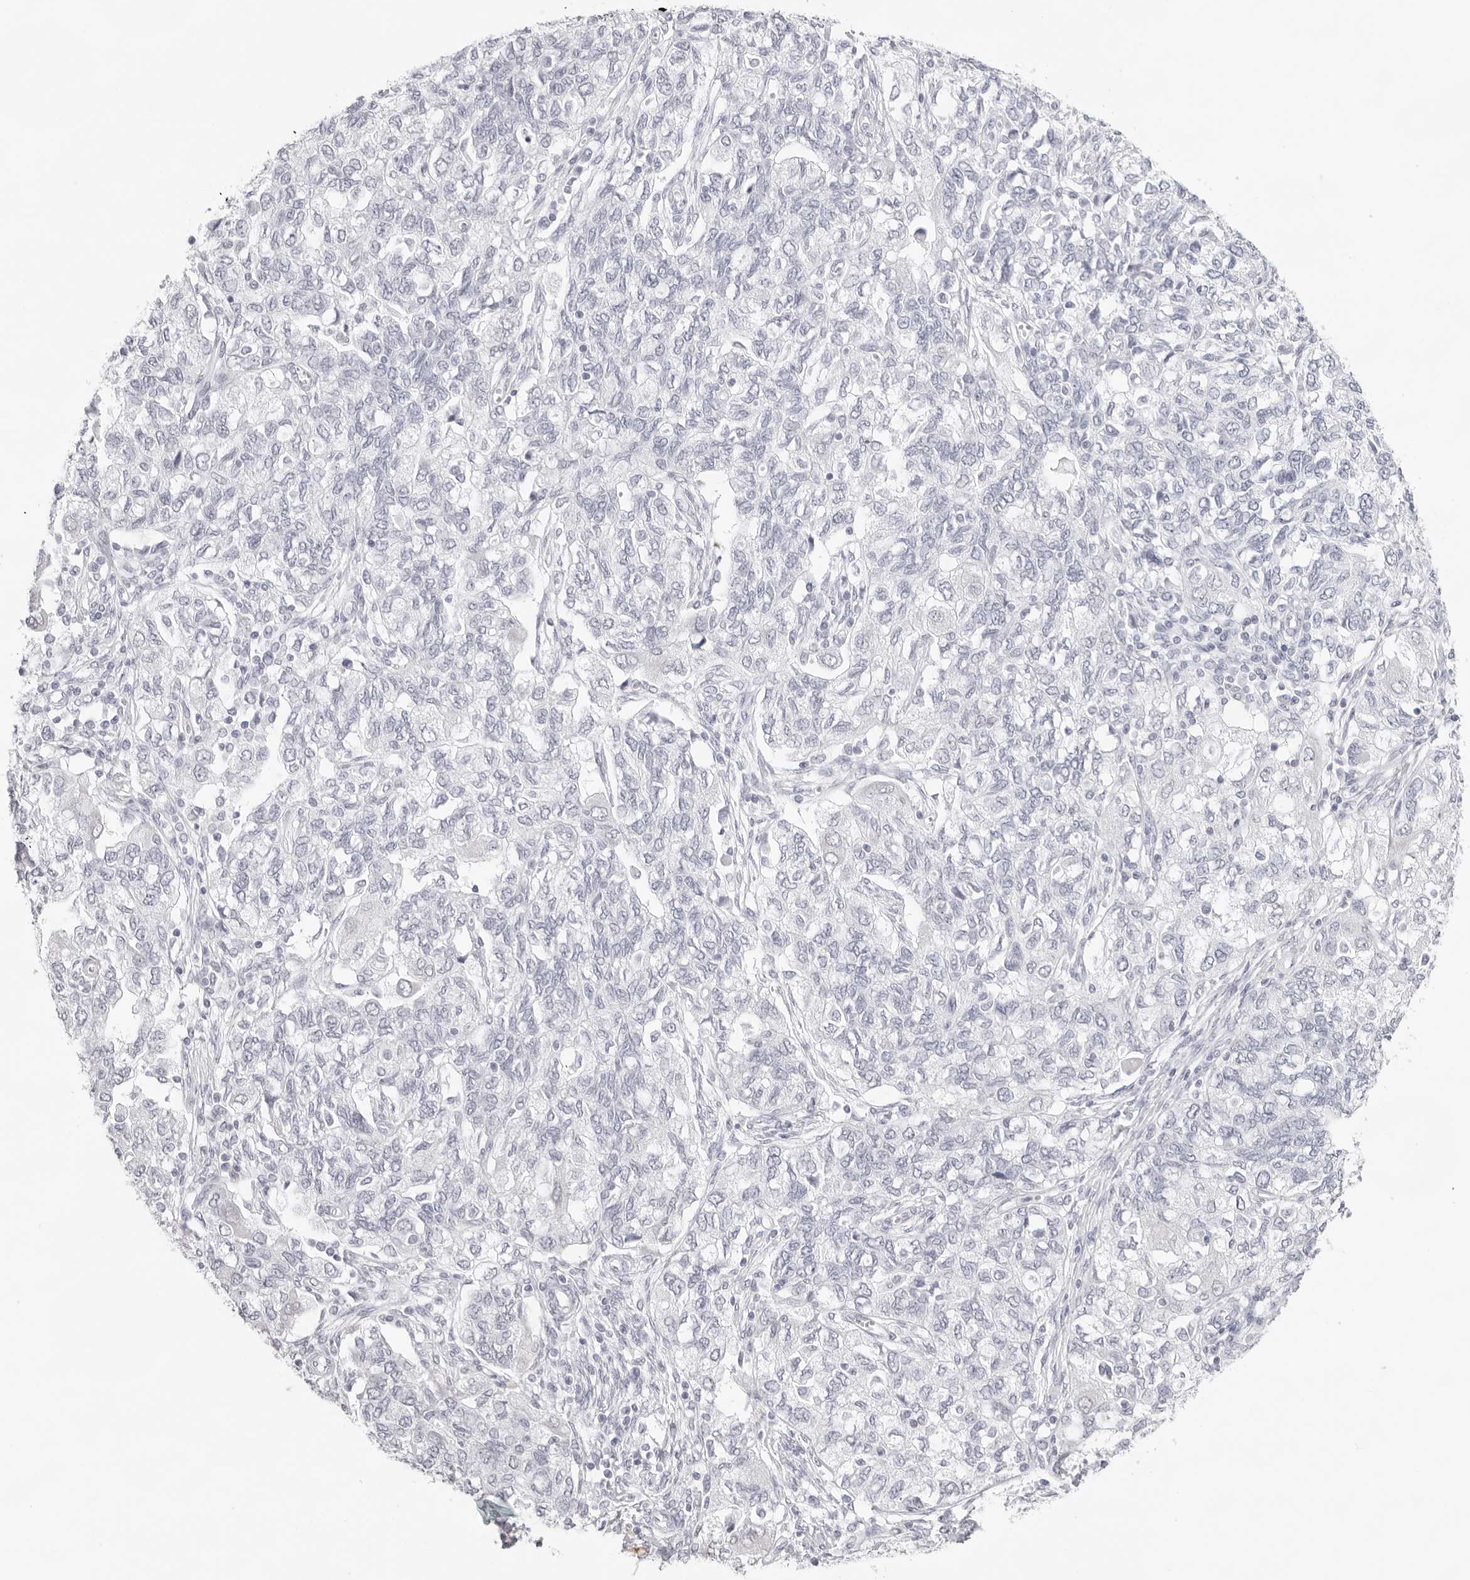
{"staining": {"intensity": "negative", "quantity": "none", "location": "none"}, "tissue": "ovarian cancer", "cell_type": "Tumor cells", "image_type": "cancer", "snomed": [{"axis": "morphology", "description": "Carcinoma, NOS"}, {"axis": "morphology", "description": "Cystadenocarcinoma, serous, NOS"}, {"axis": "topography", "description": "Ovary"}], "caption": "This micrograph is of ovarian serous cystadenocarcinoma stained with IHC to label a protein in brown with the nuclei are counter-stained blue. There is no expression in tumor cells. The staining was performed using DAB to visualize the protein expression in brown, while the nuclei were stained in blue with hematoxylin (Magnification: 20x).", "gene": "KLK12", "patient": {"sex": "female", "age": 69}}